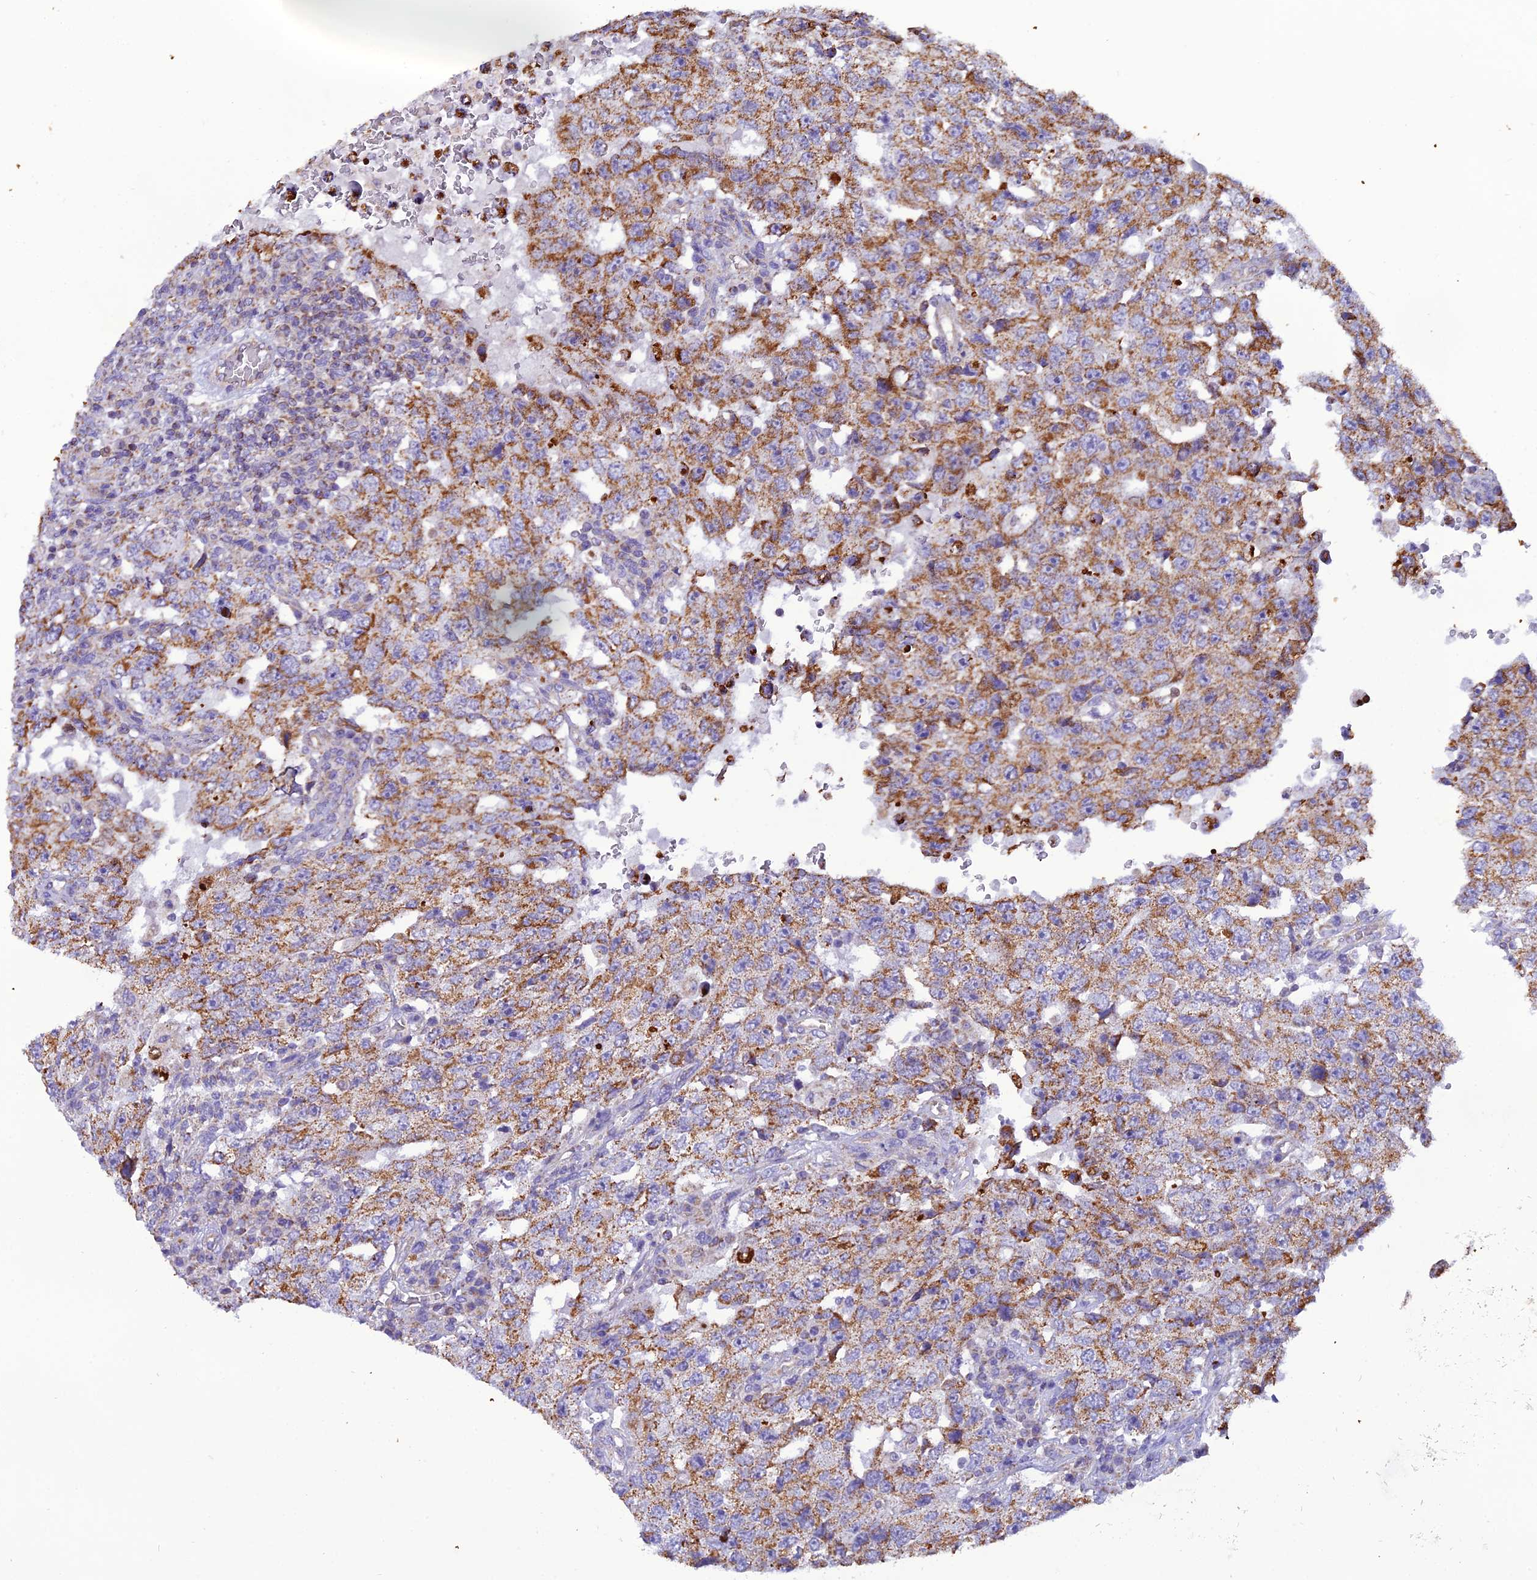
{"staining": {"intensity": "moderate", "quantity": ">75%", "location": "cytoplasmic/membranous"}, "tissue": "testis cancer", "cell_type": "Tumor cells", "image_type": "cancer", "snomed": [{"axis": "morphology", "description": "Carcinoma, Embryonal, NOS"}, {"axis": "topography", "description": "Testis"}], "caption": "Protein staining demonstrates moderate cytoplasmic/membranous expression in approximately >75% of tumor cells in embryonal carcinoma (testis).", "gene": "GPD1", "patient": {"sex": "male", "age": 26}}